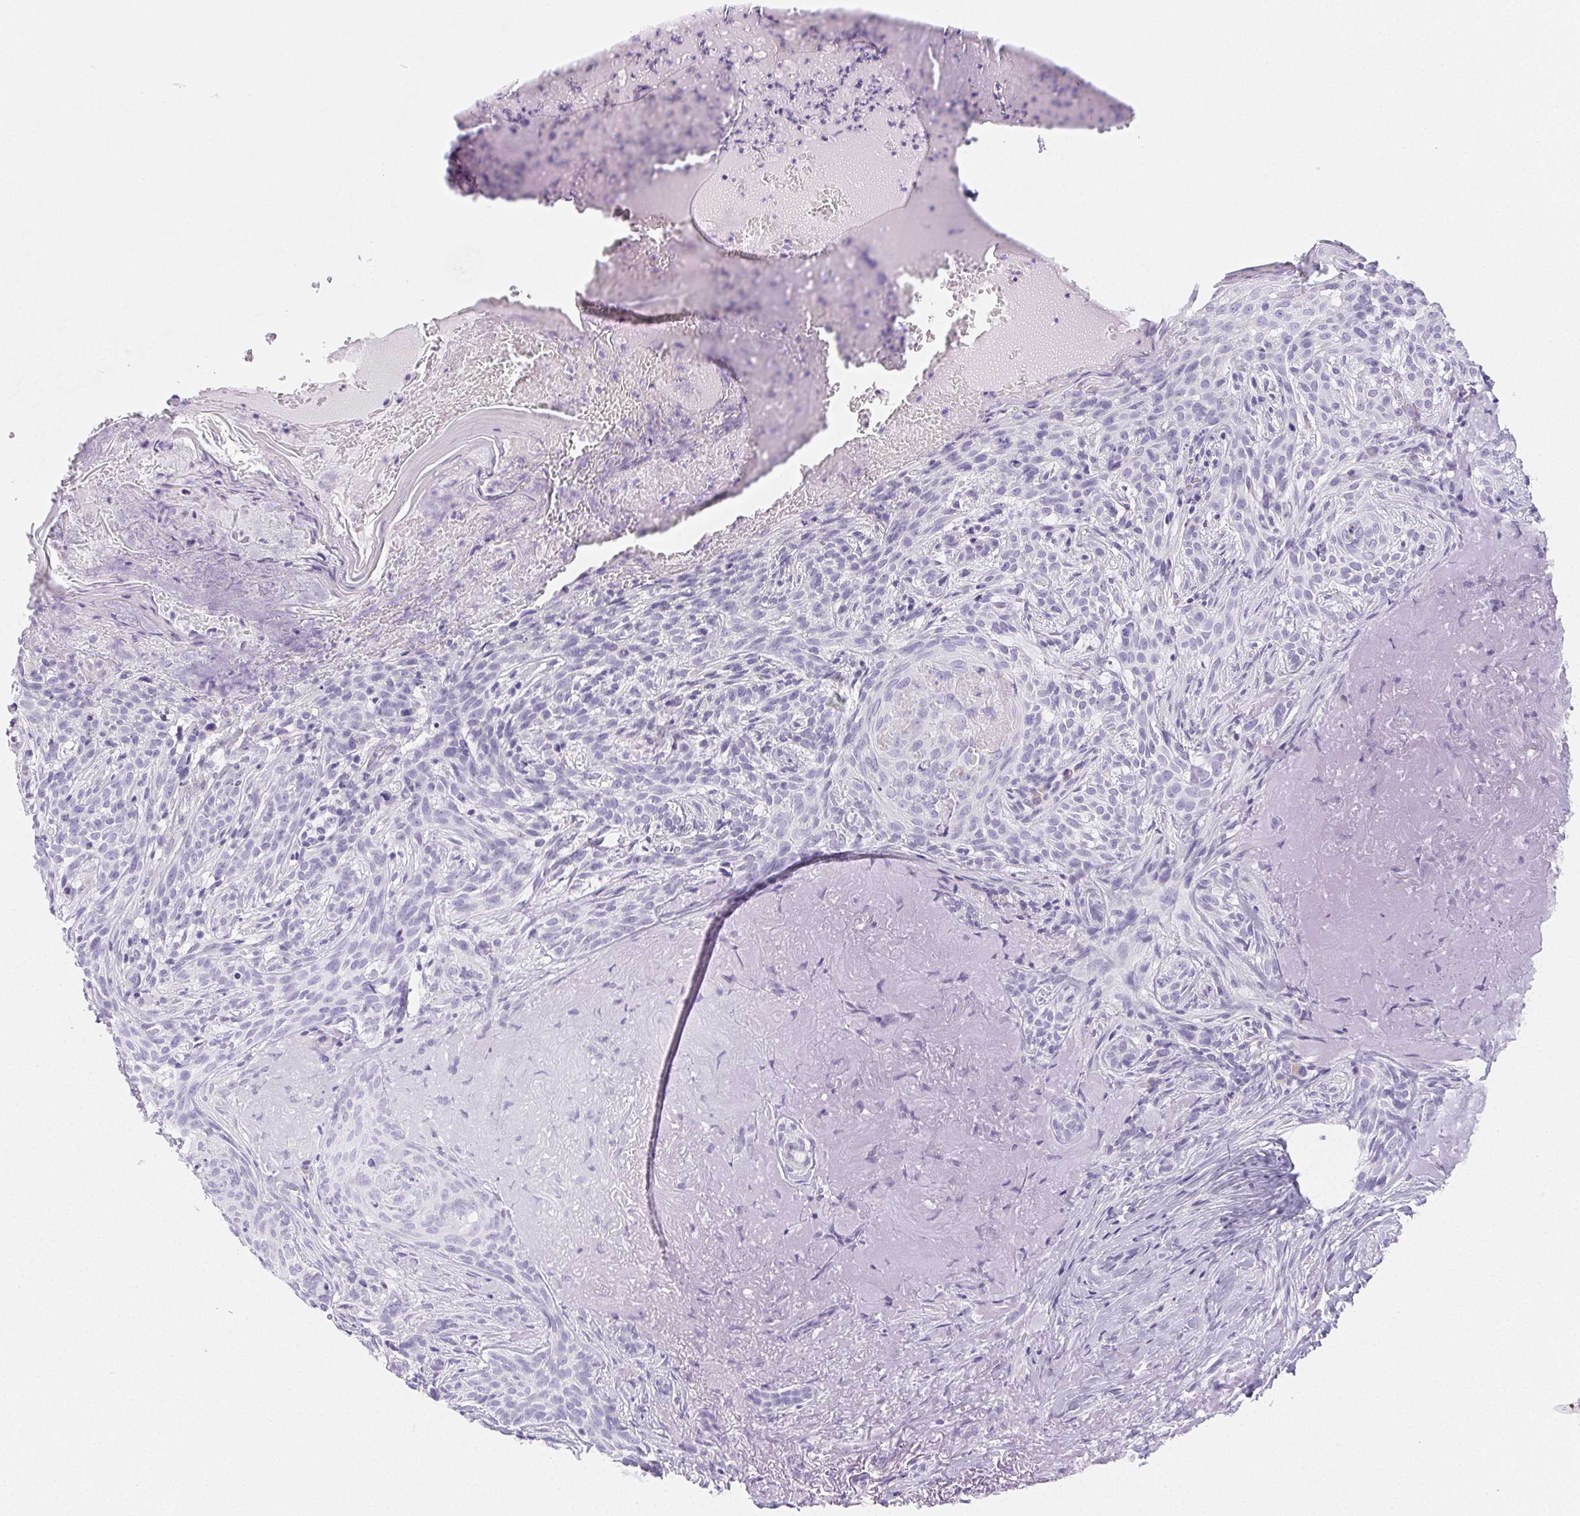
{"staining": {"intensity": "negative", "quantity": "none", "location": "none"}, "tissue": "skin cancer", "cell_type": "Tumor cells", "image_type": "cancer", "snomed": [{"axis": "morphology", "description": "Basal cell carcinoma"}, {"axis": "topography", "description": "Skin"}], "caption": "There is no significant positivity in tumor cells of skin cancer. The staining is performed using DAB (3,3'-diaminobenzidine) brown chromogen with nuclei counter-stained in using hematoxylin.", "gene": "ZBBX", "patient": {"sex": "male", "age": 84}}